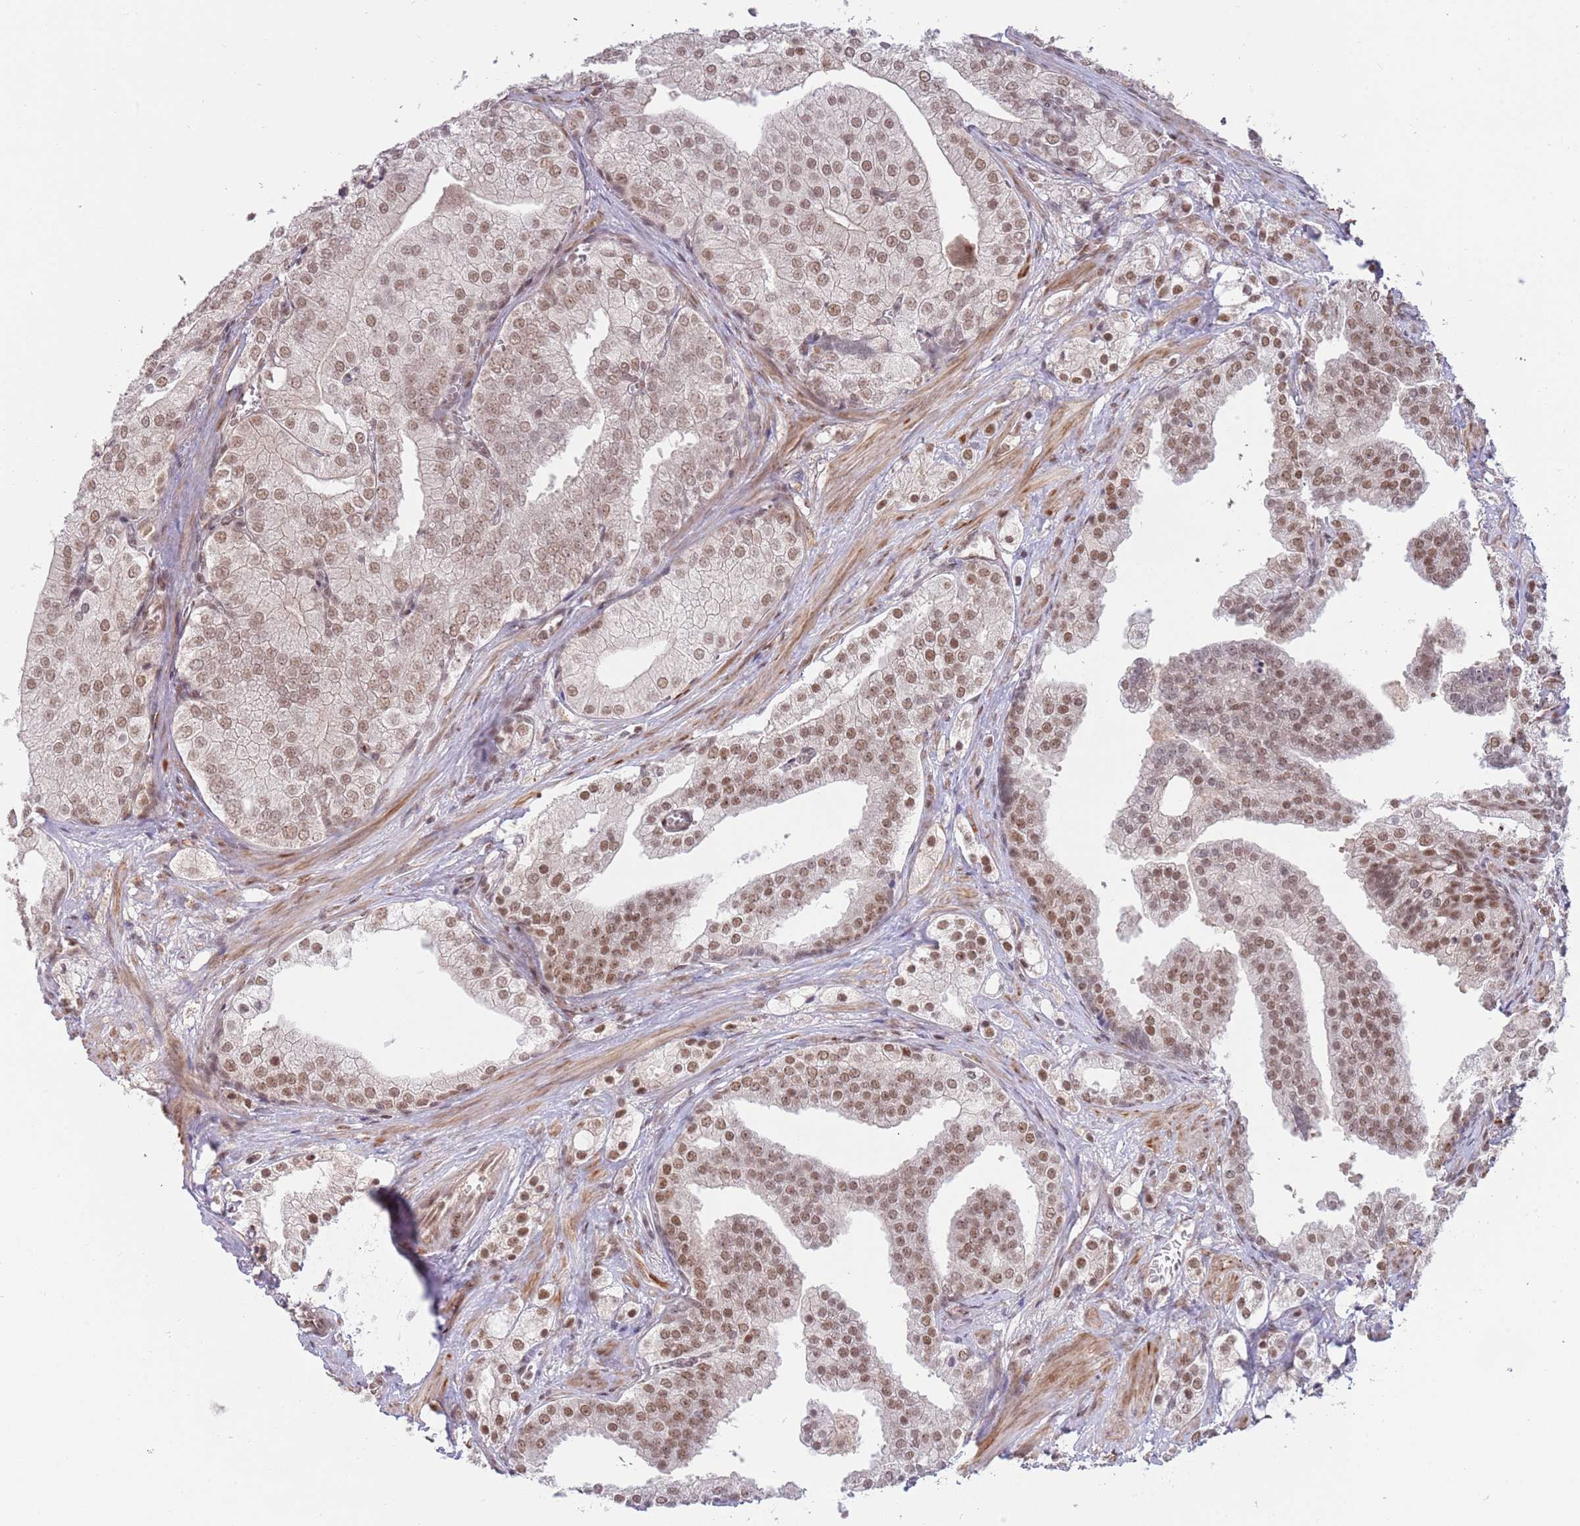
{"staining": {"intensity": "moderate", "quantity": ">75%", "location": "nuclear"}, "tissue": "prostate cancer", "cell_type": "Tumor cells", "image_type": "cancer", "snomed": [{"axis": "morphology", "description": "Adenocarcinoma, High grade"}, {"axis": "topography", "description": "Prostate"}], "caption": "Adenocarcinoma (high-grade) (prostate) stained with immunohistochemistry shows moderate nuclear positivity in approximately >75% of tumor cells.", "gene": "ZBTB7A", "patient": {"sex": "male", "age": 50}}